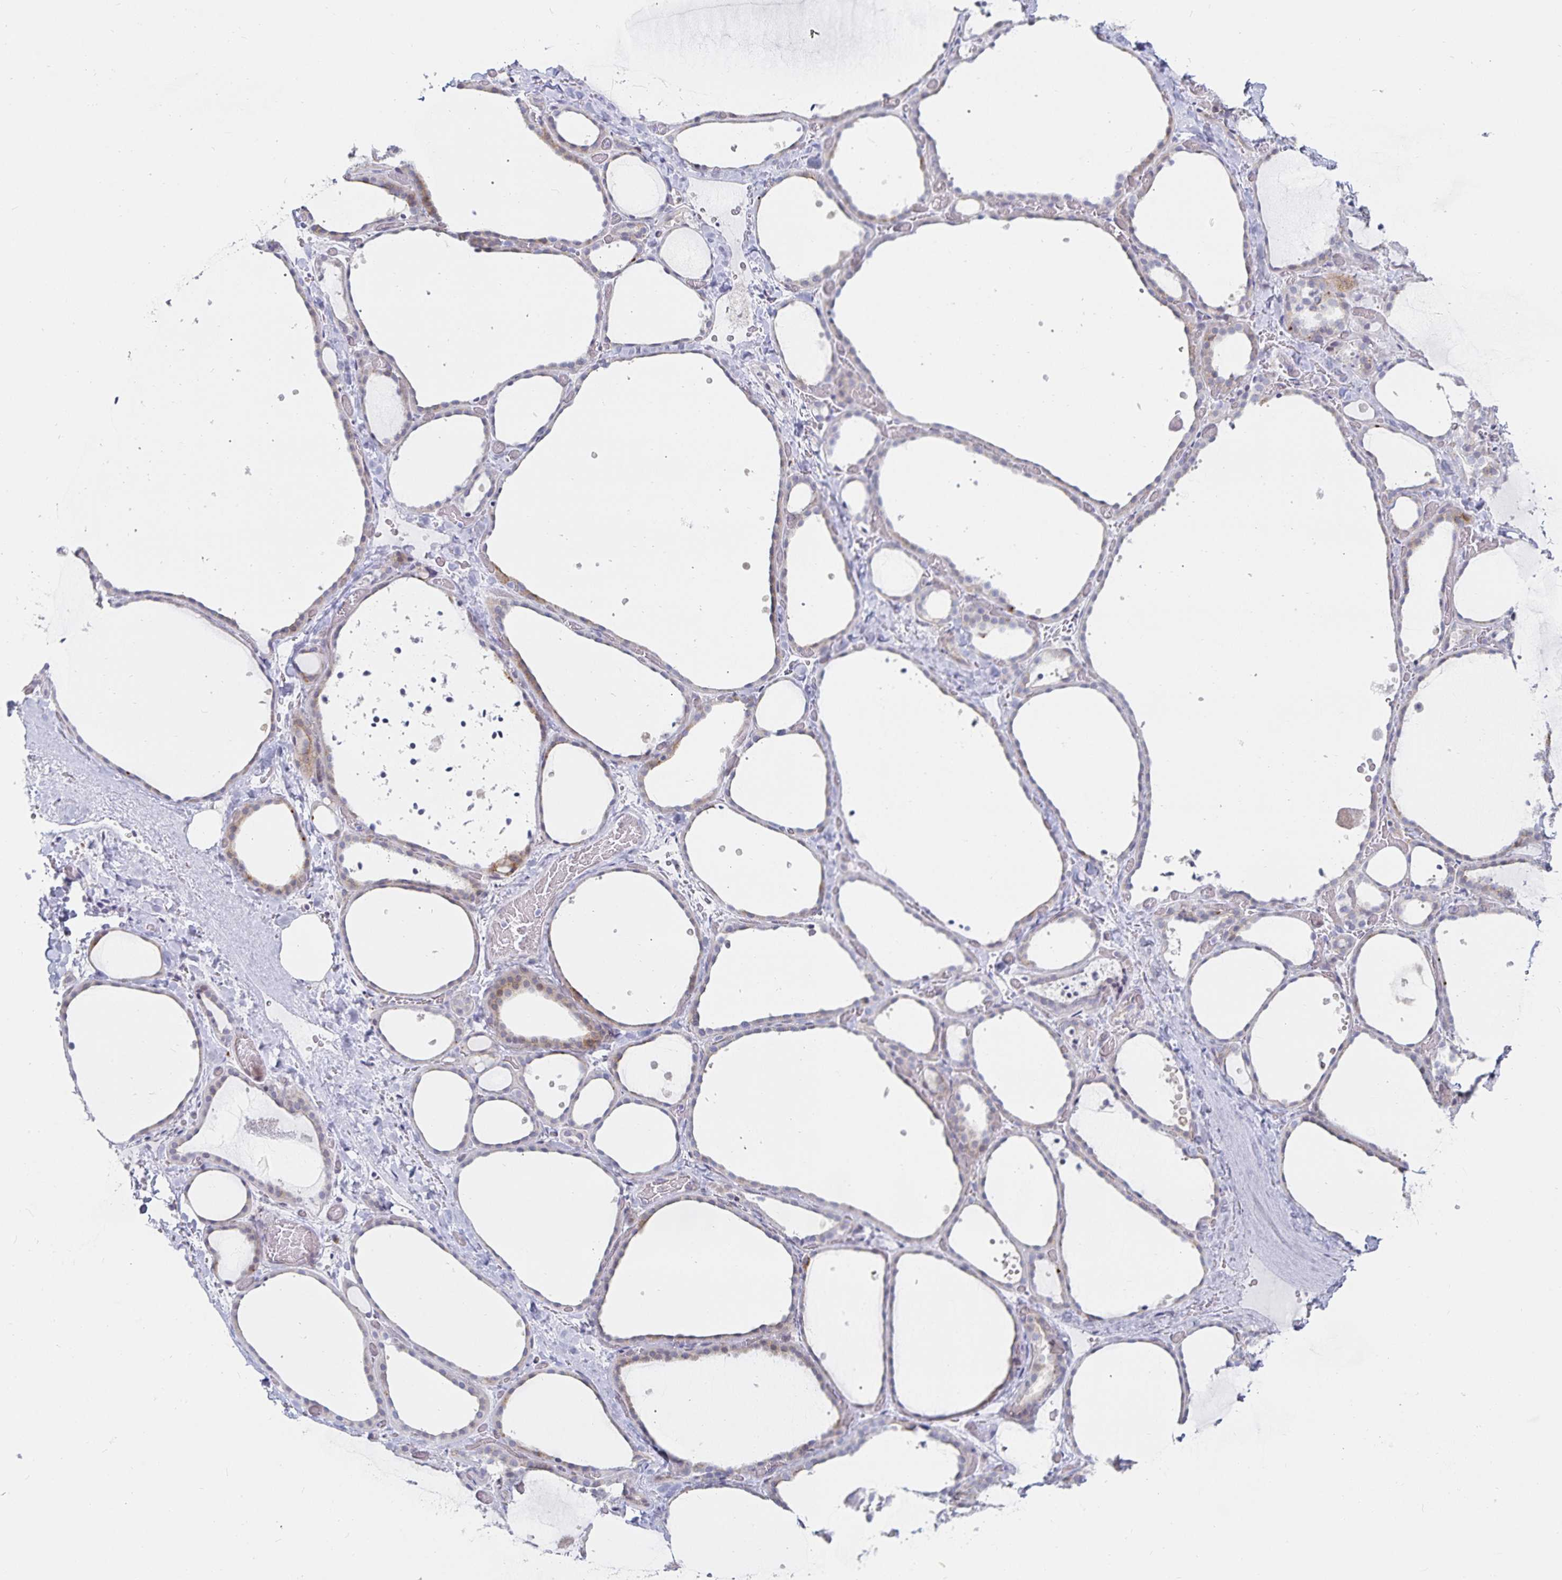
{"staining": {"intensity": "weak", "quantity": "<25%", "location": "cytoplasmic/membranous"}, "tissue": "thyroid gland", "cell_type": "Glandular cells", "image_type": "normal", "snomed": [{"axis": "morphology", "description": "Normal tissue, NOS"}, {"axis": "topography", "description": "Thyroid gland"}], "caption": "Immunohistochemical staining of normal thyroid gland reveals no significant staining in glandular cells.", "gene": "S100G", "patient": {"sex": "female", "age": 36}}